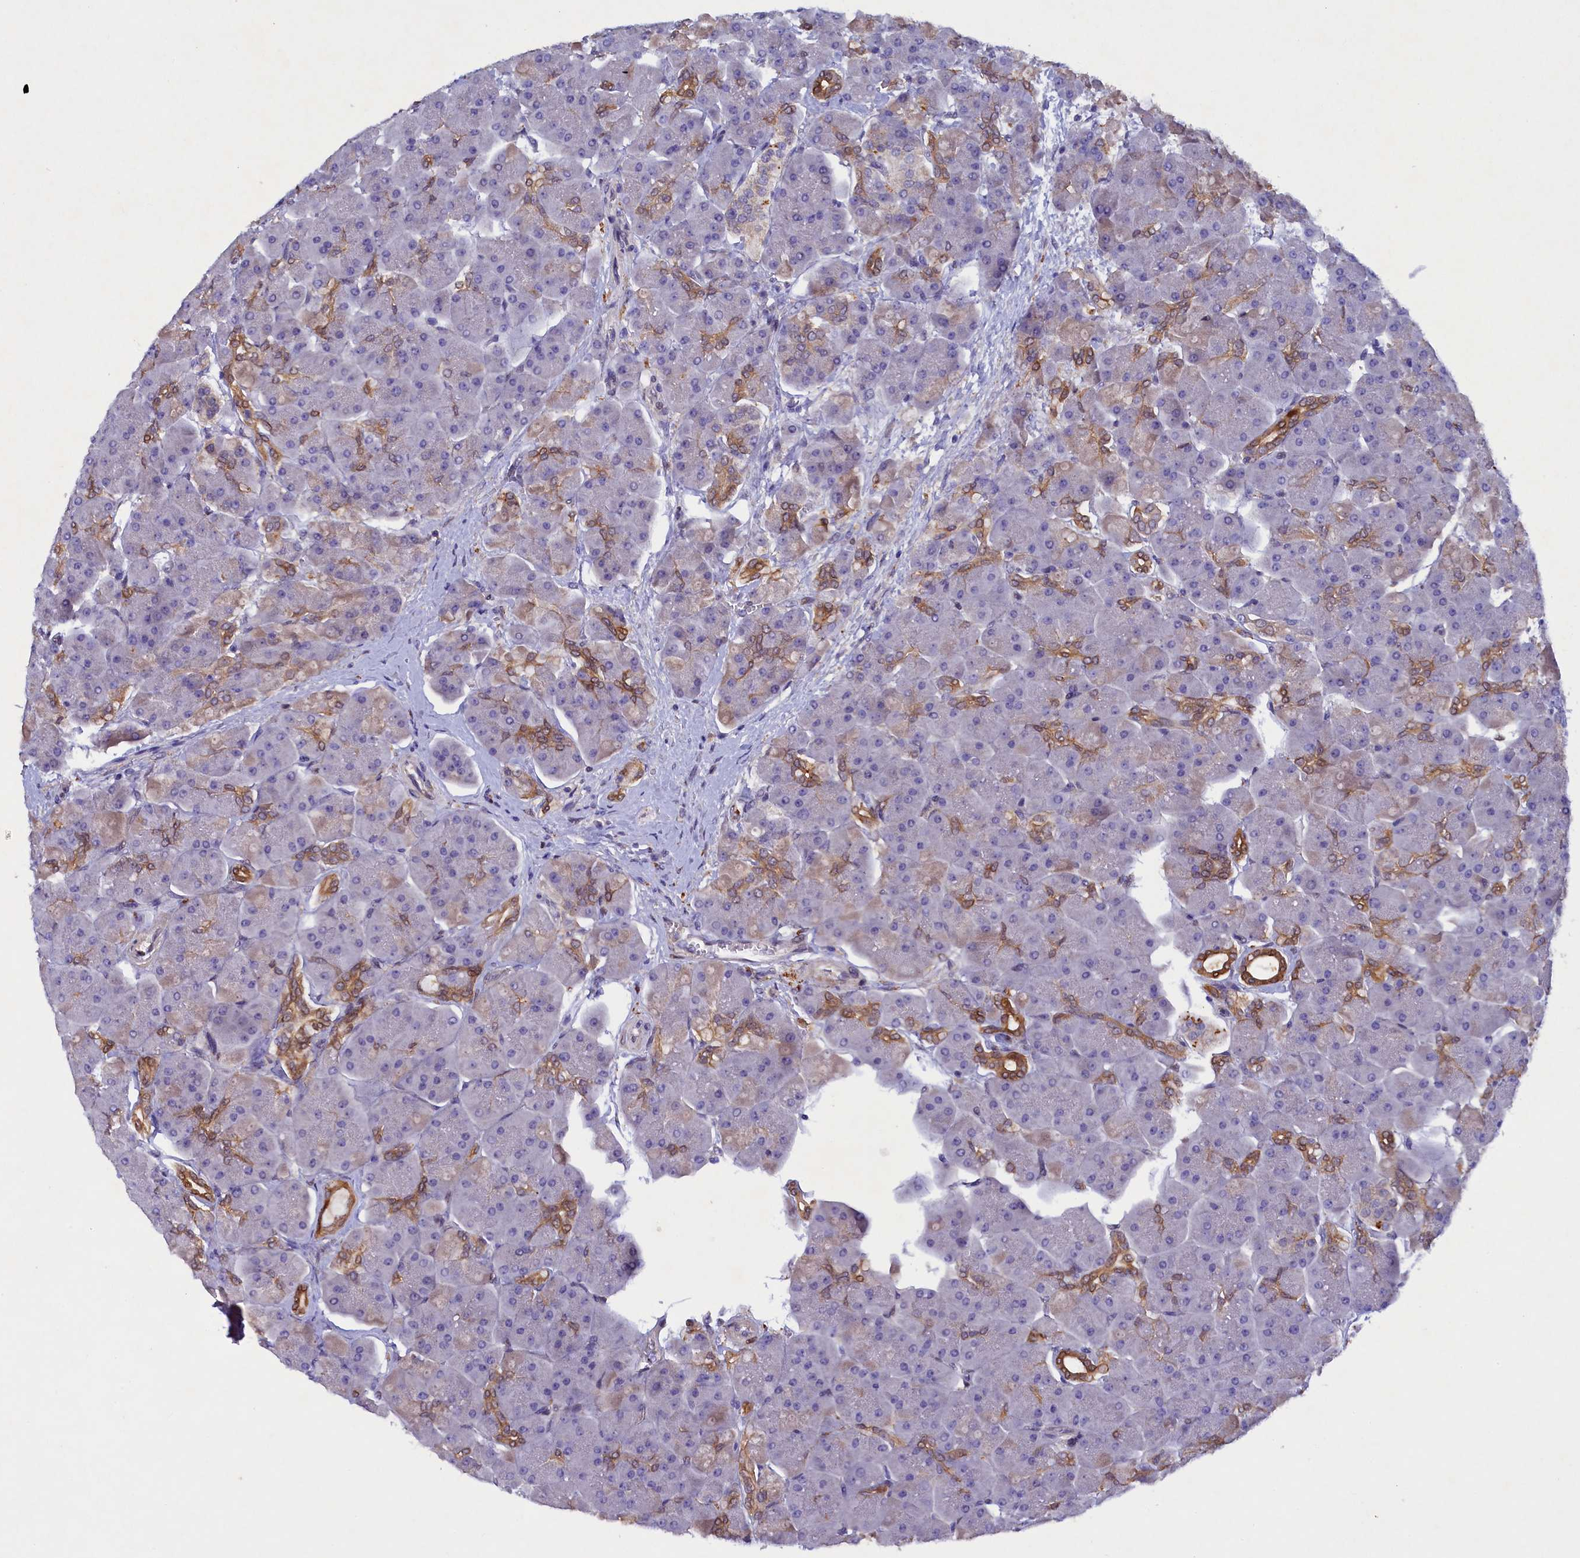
{"staining": {"intensity": "strong", "quantity": "<25%", "location": "cytoplasmic/membranous"}, "tissue": "pancreas", "cell_type": "Exocrine glandular cells", "image_type": "normal", "snomed": [{"axis": "morphology", "description": "Normal tissue, NOS"}, {"axis": "topography", "description": "Pancreas"}], "caption": "Pancreas was stained to show a protein in brown. There is medium levels of strong cytoplasmic/membranous staining in about <25% of exocrine glandular cells. (Brightfield microscopy of DAB IHC at high magnification).", "gene": "TGDS", "patient": {"sex": "male", "age": 66}}